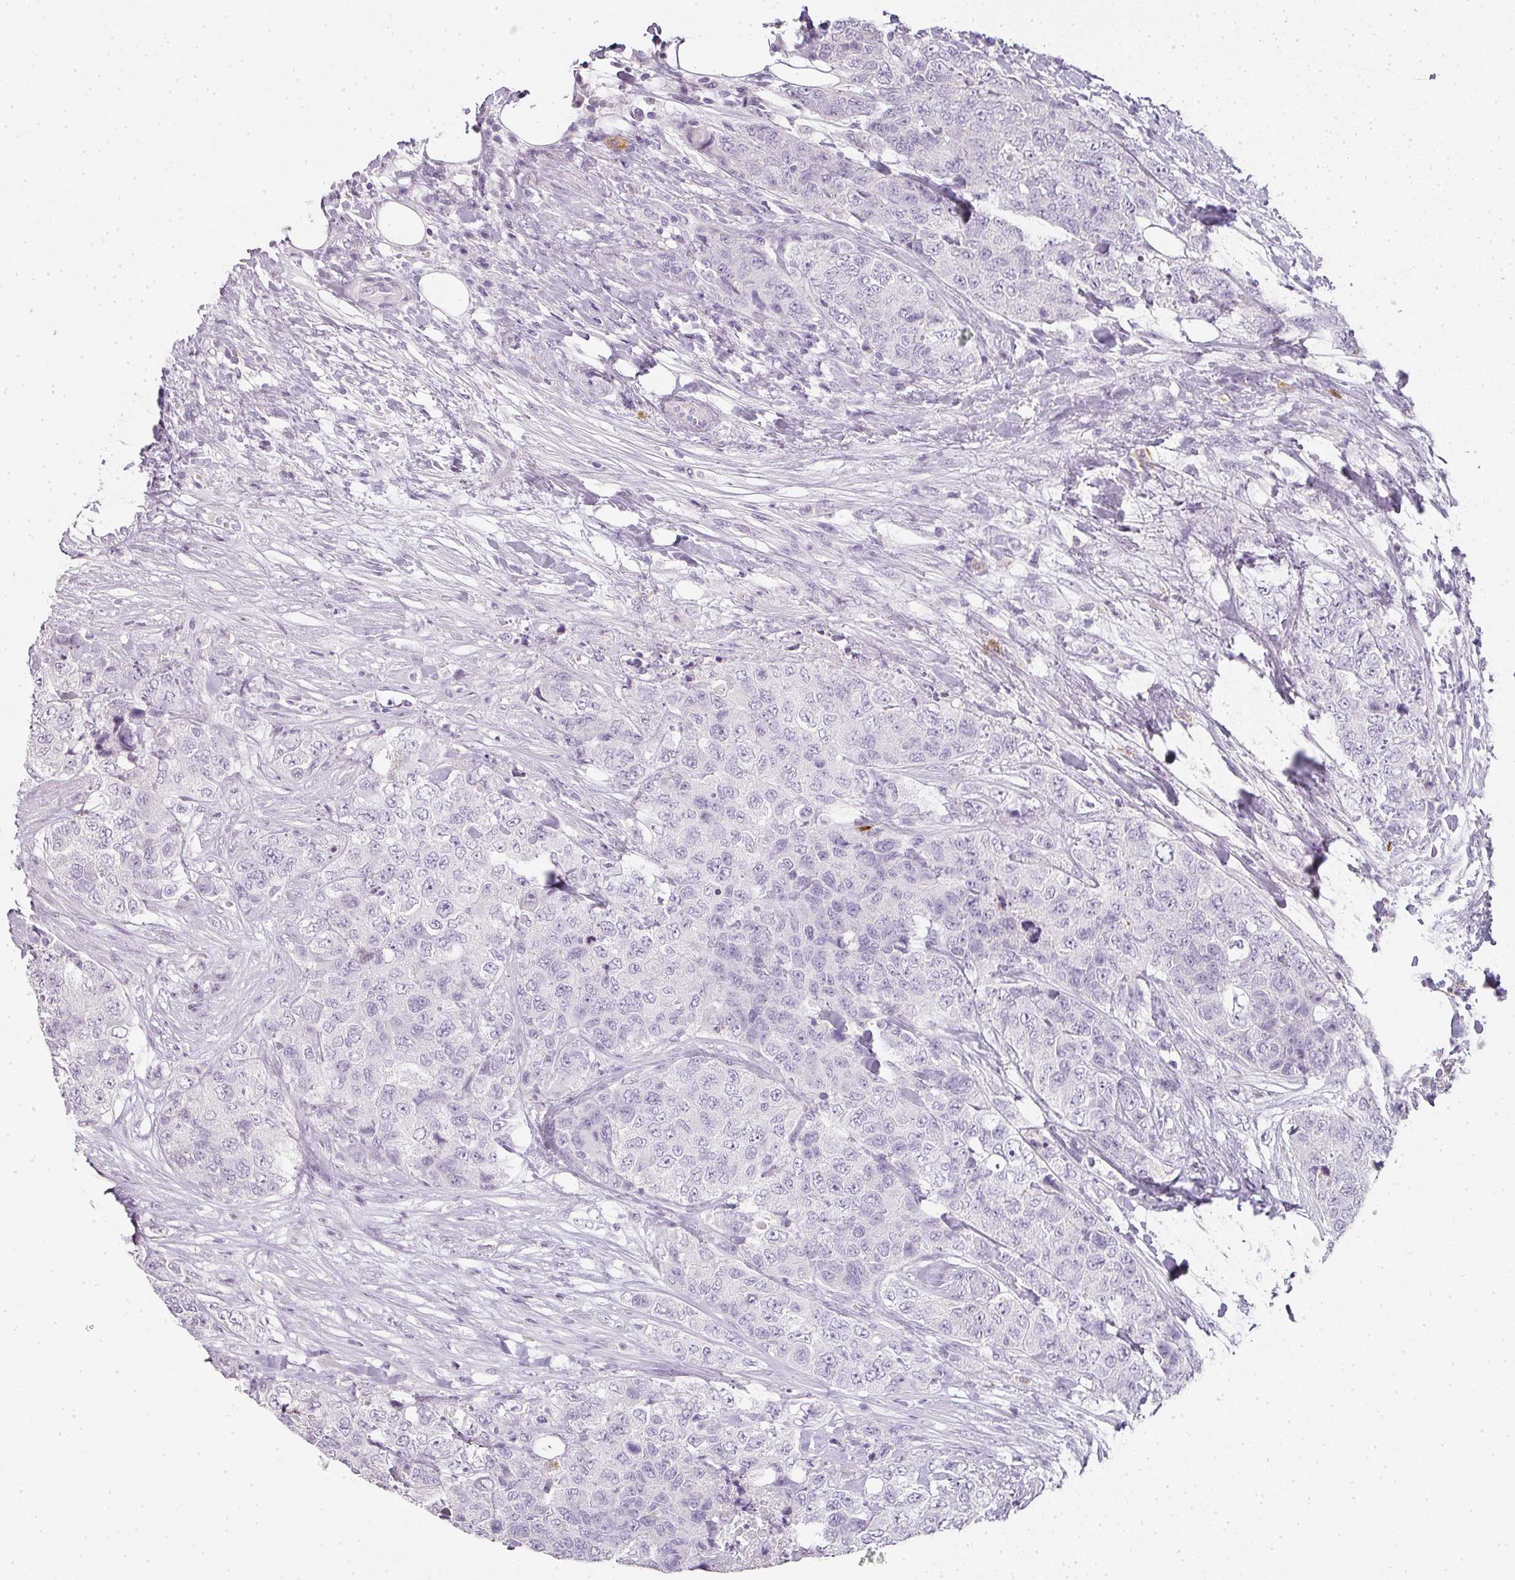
{"staining": {"intensity": "negative", "quantity": "none", "location": "none"}, "tissue": "urothelial cancer", "cell_type": "Tumor cells", "image_type": "cancer", "snomed": [{"axis": "morphology", "description": "Urothelial carcinoma, High grade"}, {"axis": "topography", "description": "Urinary bladder"}], "caption": "Tumor cells are negative for brown protein staining in urothelial carcinoma (high-grade).", "gene": "CAMP", "patient": {"sex": "female", "age": 78}}